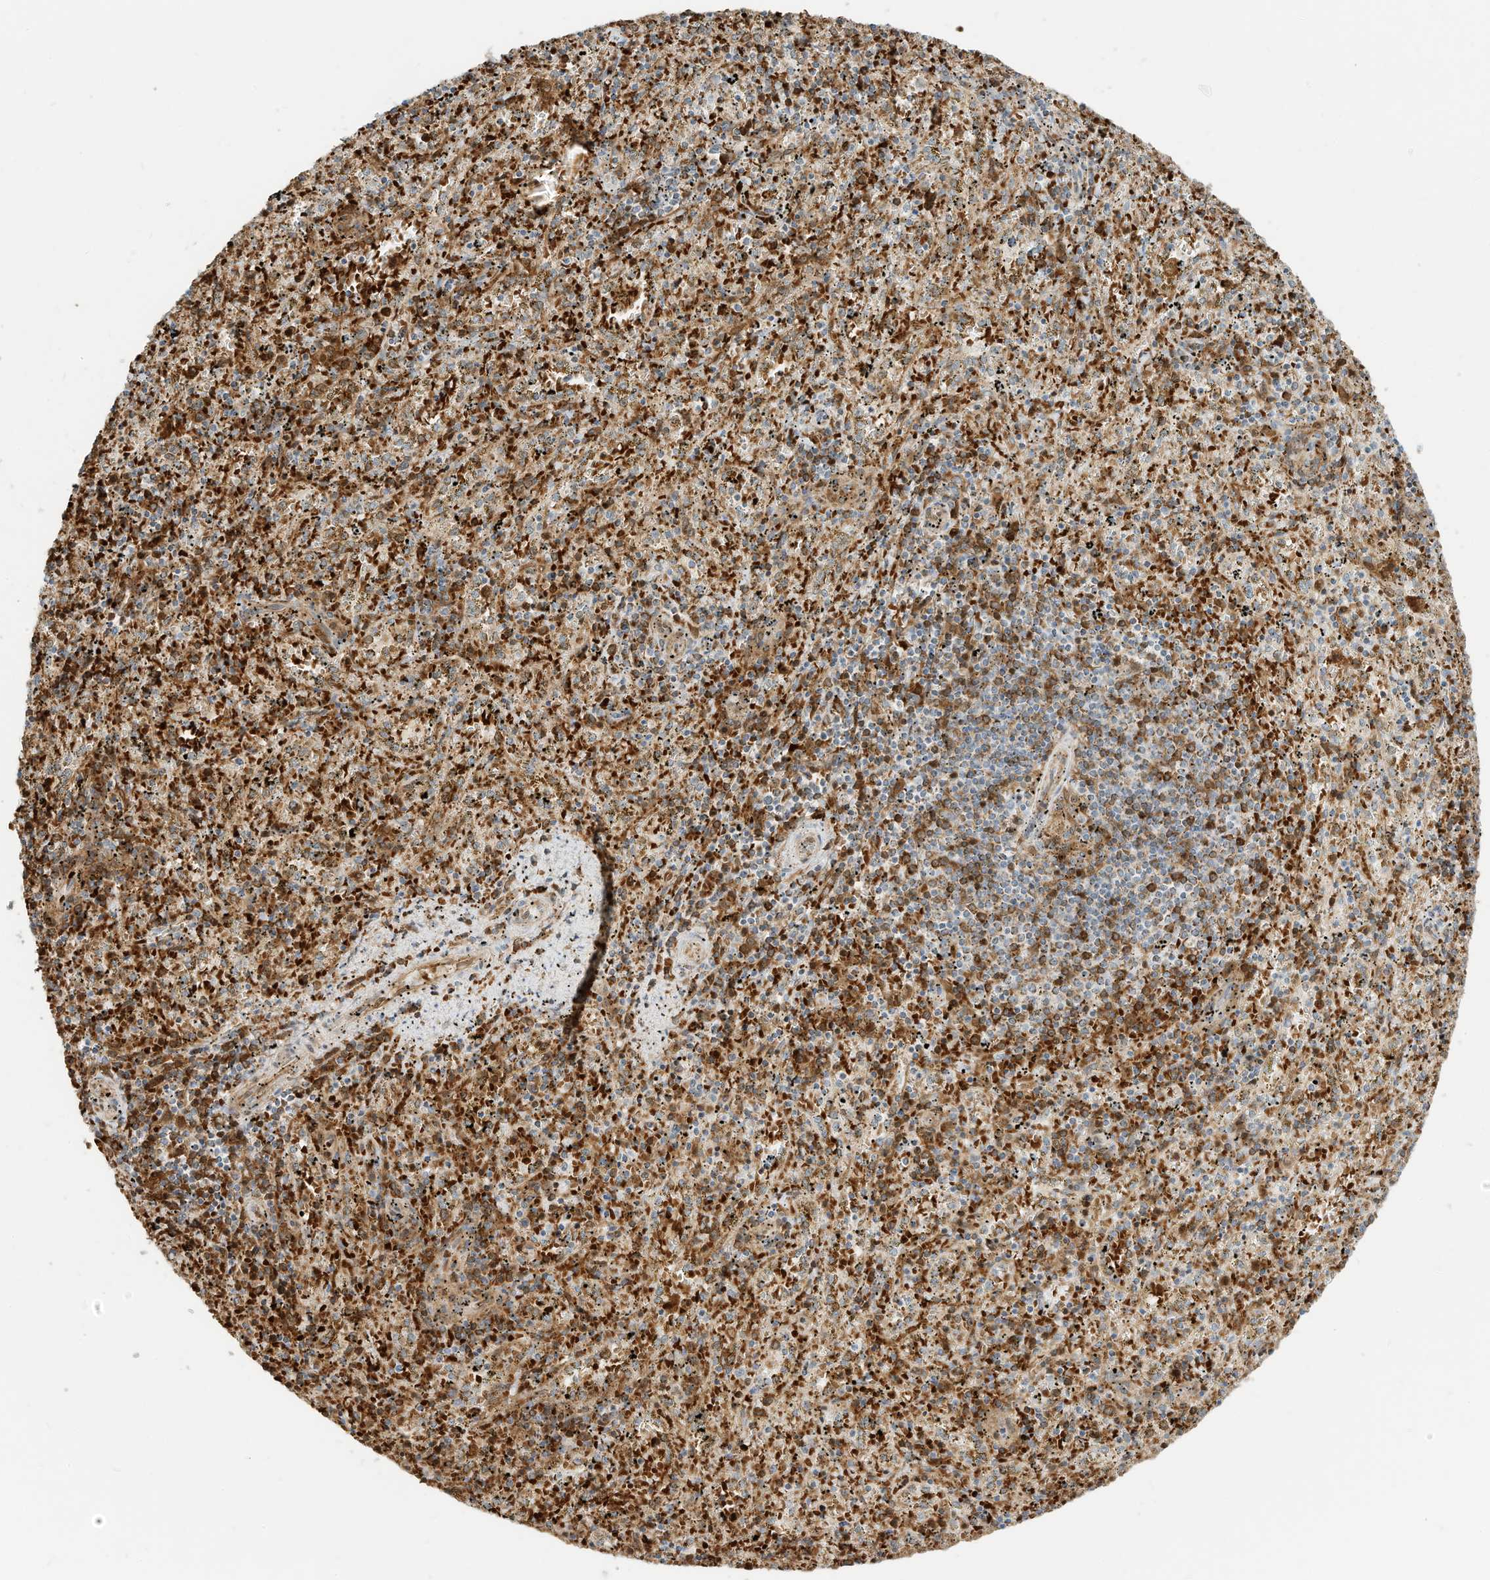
{"staining": {"intensity": "moderate", "quantity": "25%-75%", "location": "cytoplasmic/membranous"}, "tissue": "spleen", "cell_type": "Cells in red pulp", "image_type": "normal", "snomed": [{"axis": "morphology", "description": "Normal tissue, NOS"}, {"axis": "topography", "description": "Spleen"}], "caption": "Protein positivity by immunohistochemistry (IHC) reveals moderate cytoplasmic/membranous staining in about 25%-75% of cells in red pulp in benign spleen. (DAB IHC with brightfield microscopy, high magnification).", "gene": "MTUS2", "patient": {"sex": "male", "age": 11}}